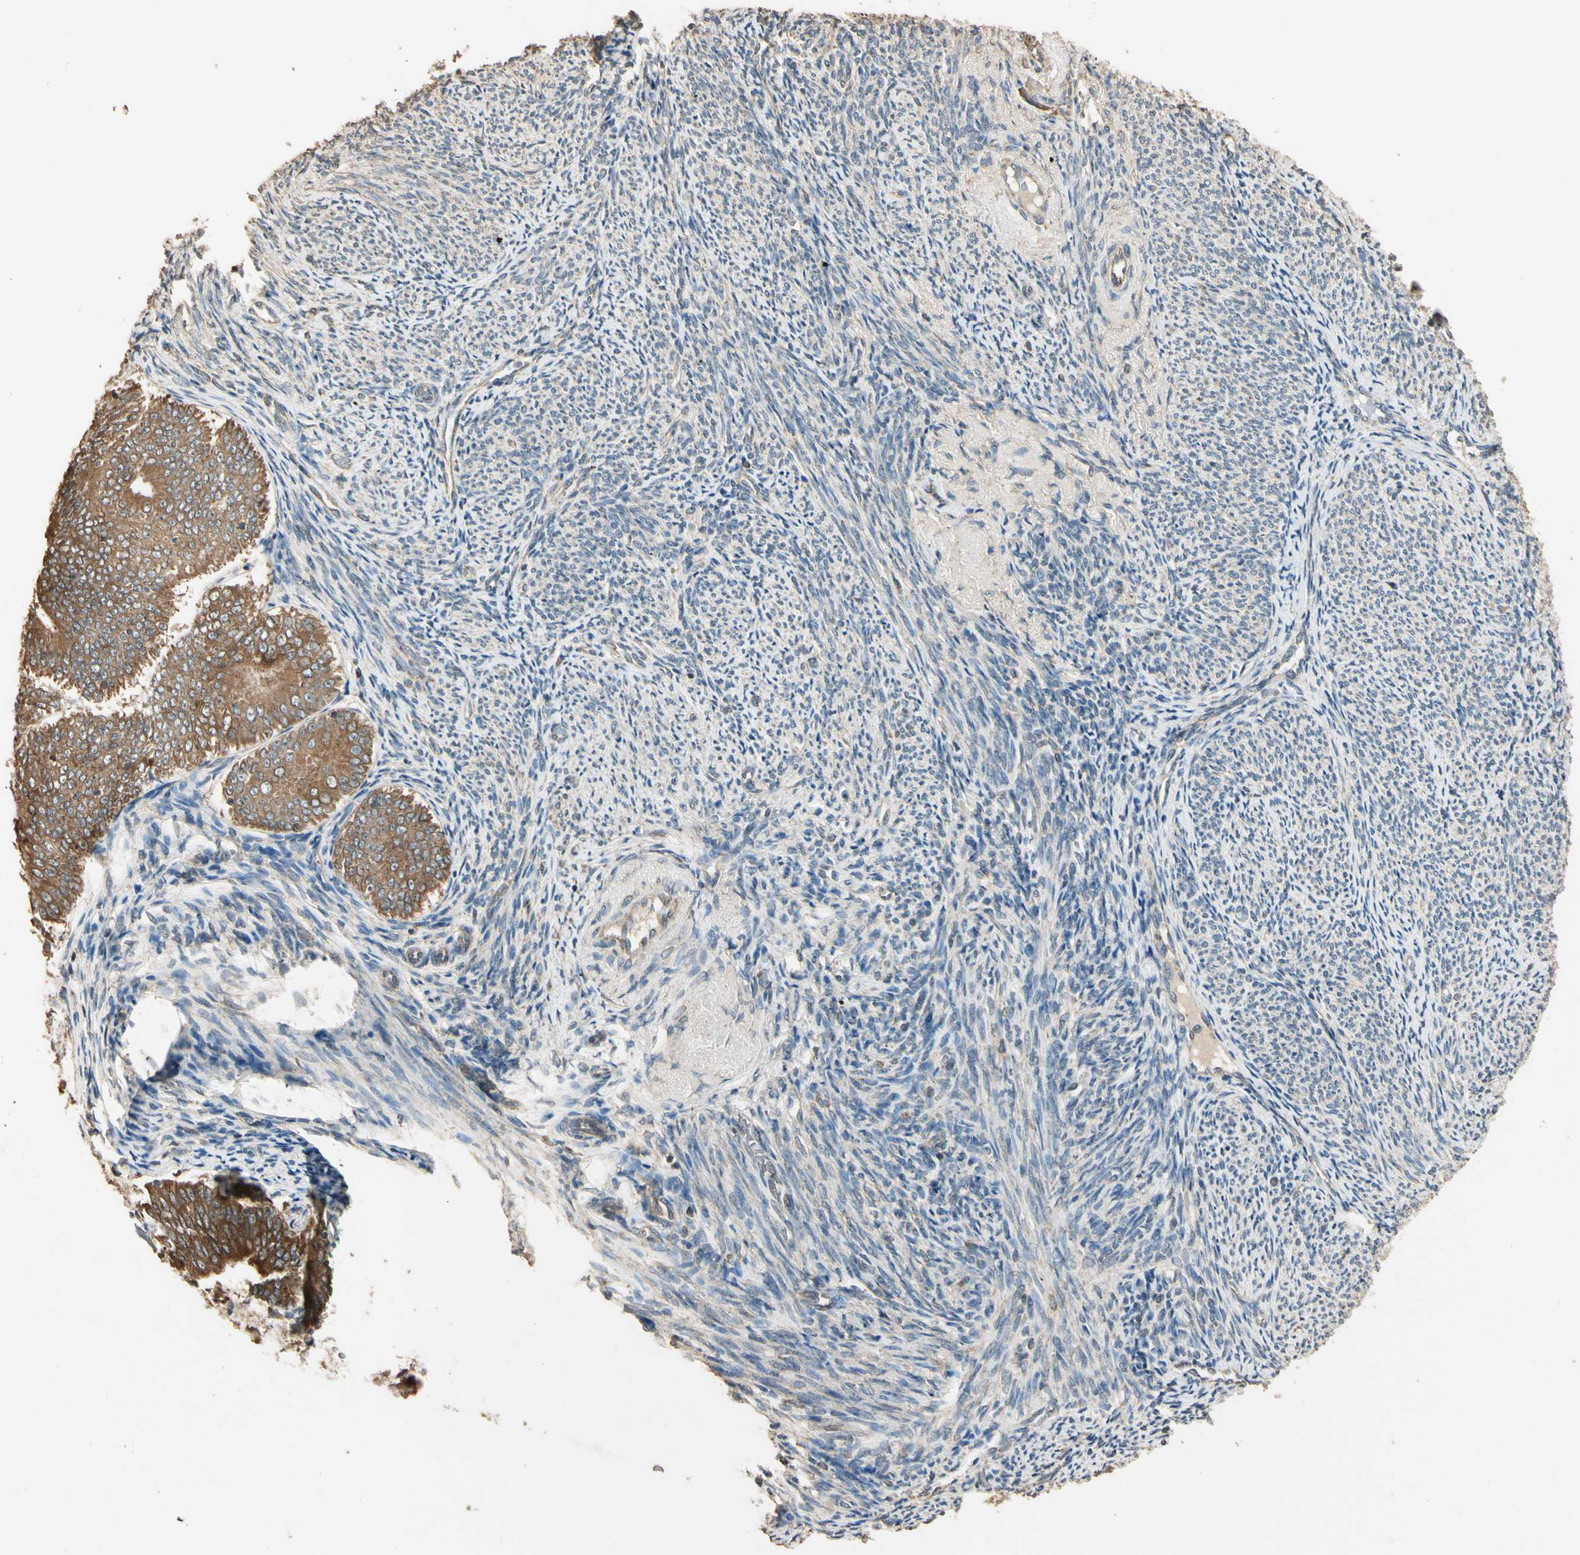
{"staining": {"intensity": "moderate", "quantity": ">75%", "location": "cytoplasmic/membranous"}, "tissue": "endometrial cancer", "cell_type": "Tumor cells", "image_type": "cancer", "snomed": [{"axis": "morphology", "description": "Adenocarcinoma, NOS"}, {"axis": "topography", "description": "Endometrium"}], "caption": "Protein staining displays moderate cytoplasmic/membranous positivity in about >75% of tumor cells in adenocarcinoma (endometrial).", "gene": "STX18", "patient": {"sex": "female", "age": 63}}